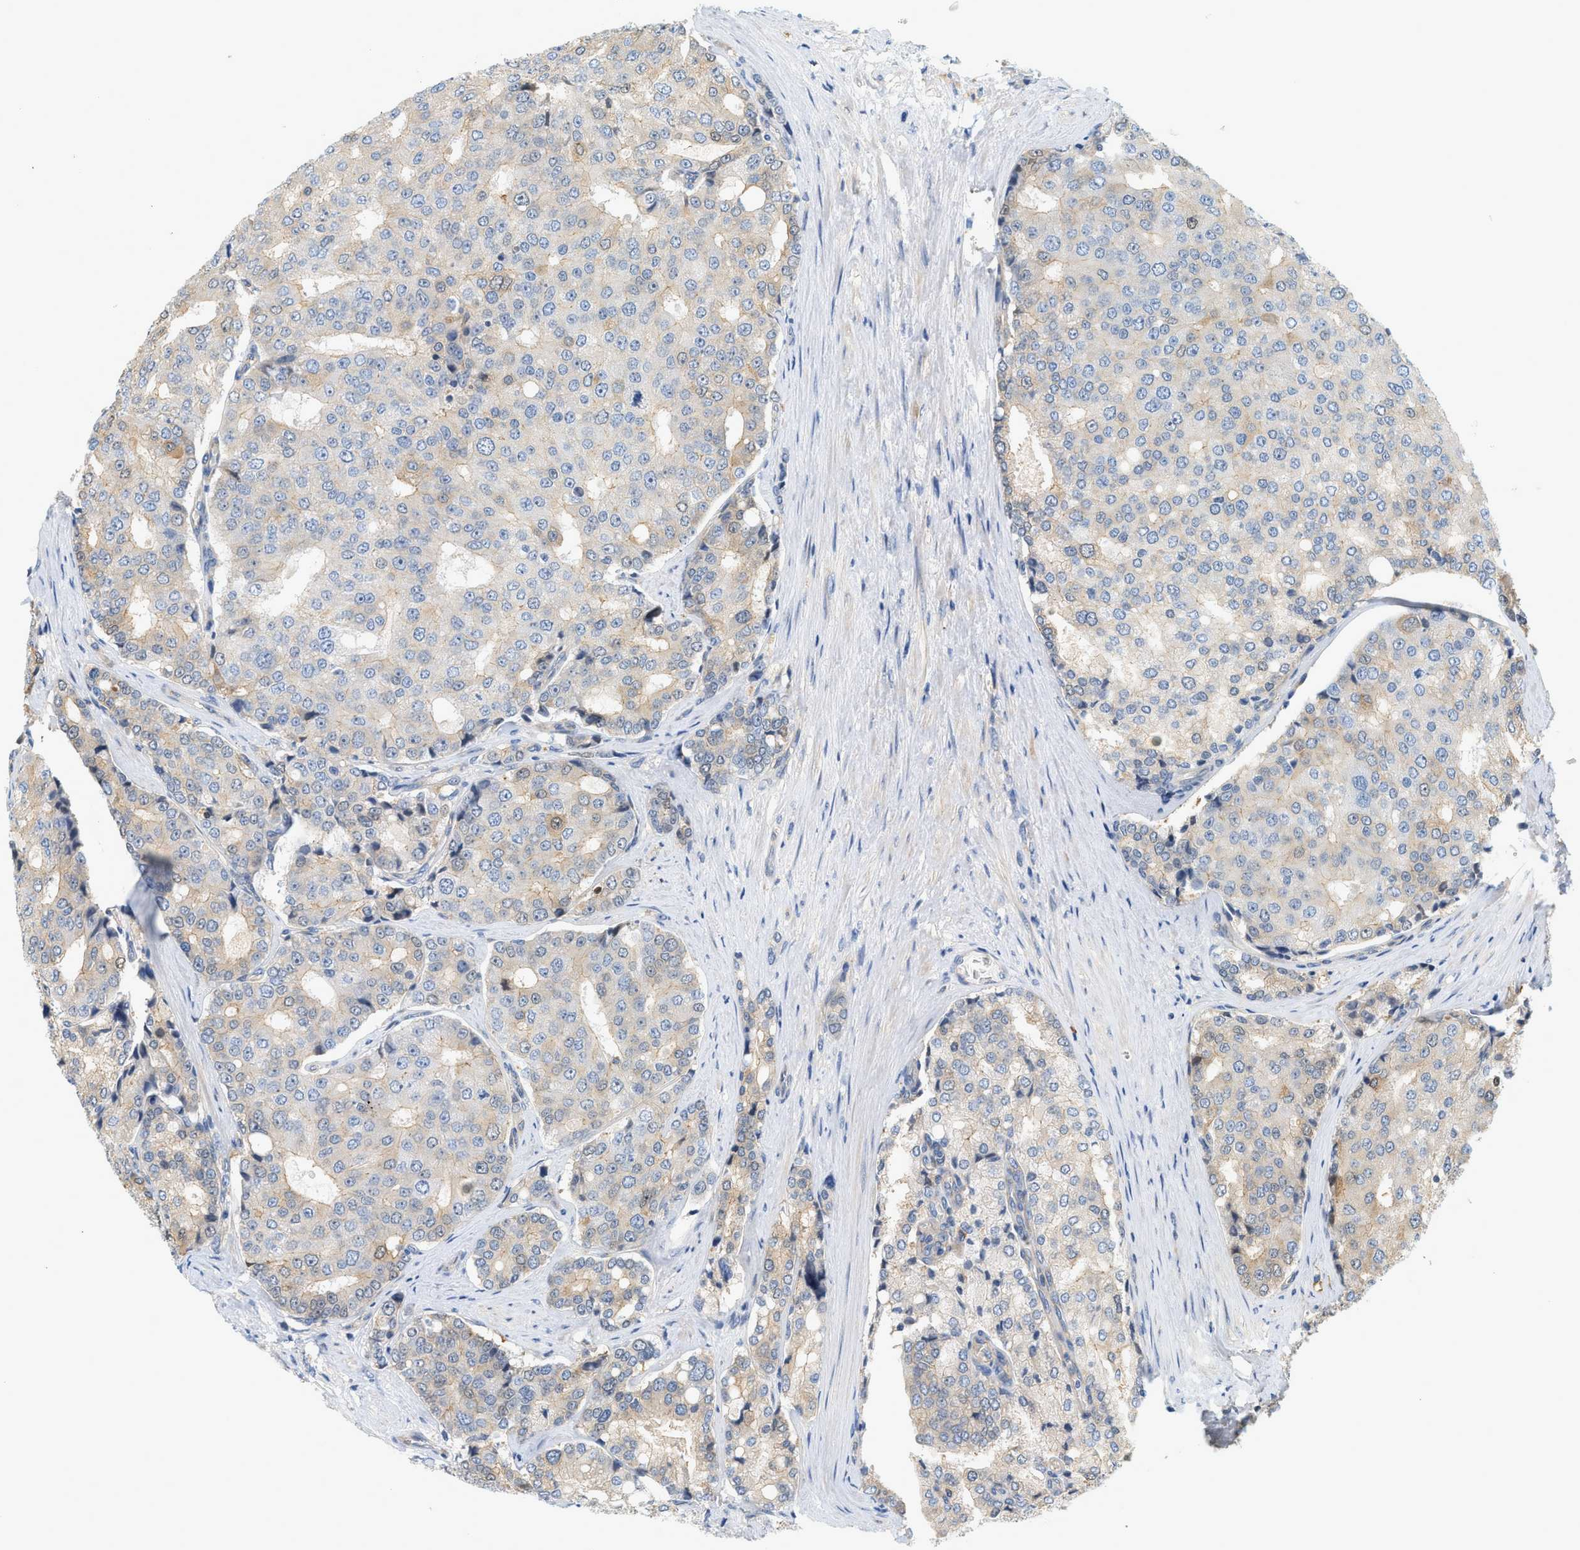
{"staining": {"intensity": "weak", "quantity": "<25%", "location": "cytoplasmic/membranous"}, "tissue": "prostate cancer", "cell_type": "Tumor cells", "image_type": "cancer", "snomed": [{"axis": "morphology", "description": "Adenocarcinoma, High grade"}, {"axis": "topography", "description": "Prostate"}], "caption": "IHC of prostate cancer displays no expression in tumor cells.", "gene": "CTXN1", "patient": {"sex": "male", "age": 50}}